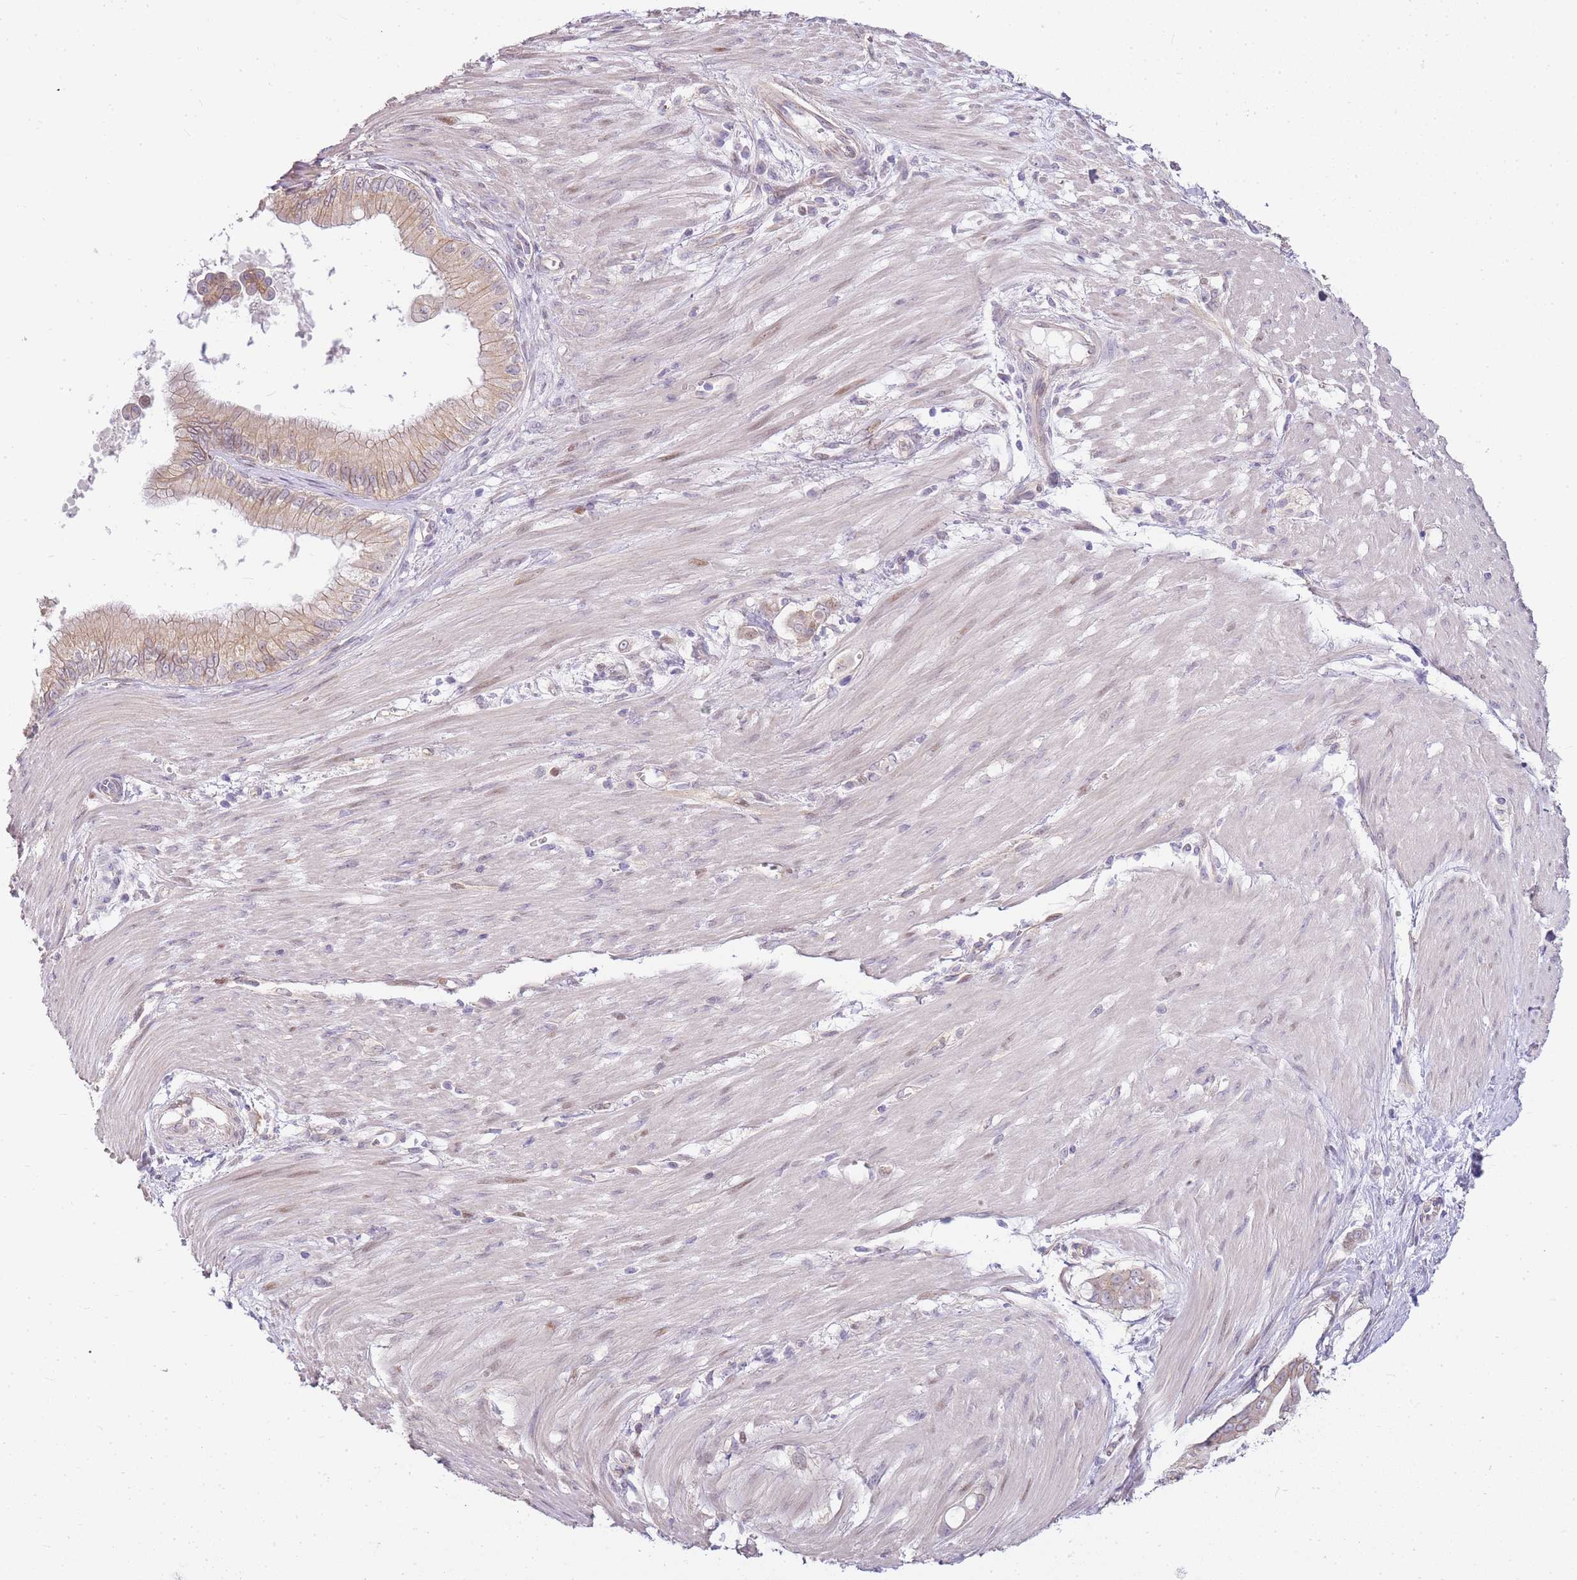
{"staining": {"intensity": "weak", "quantity": "25%-75%", "location": "cytoplasmic/membranous"}, "tissue": "pancreatic cancer", "cell_type": "Tumor cells", "image_type": "cancer", "snomed": [{"axis": "morphology", "description": "Adenocarcinoma, NOS"}, {"axis": "topography", "description": "Pancreas"}], "caption": "Adenocarcinoma (pancreatic) stained with immunohistochemistry (IHC) displays weak cytoplasmic/membranous staining in approximately 25%-75% of tumor cells.", "gene": "CLBA1", "patient": {"sex": "male", "age": 71}}